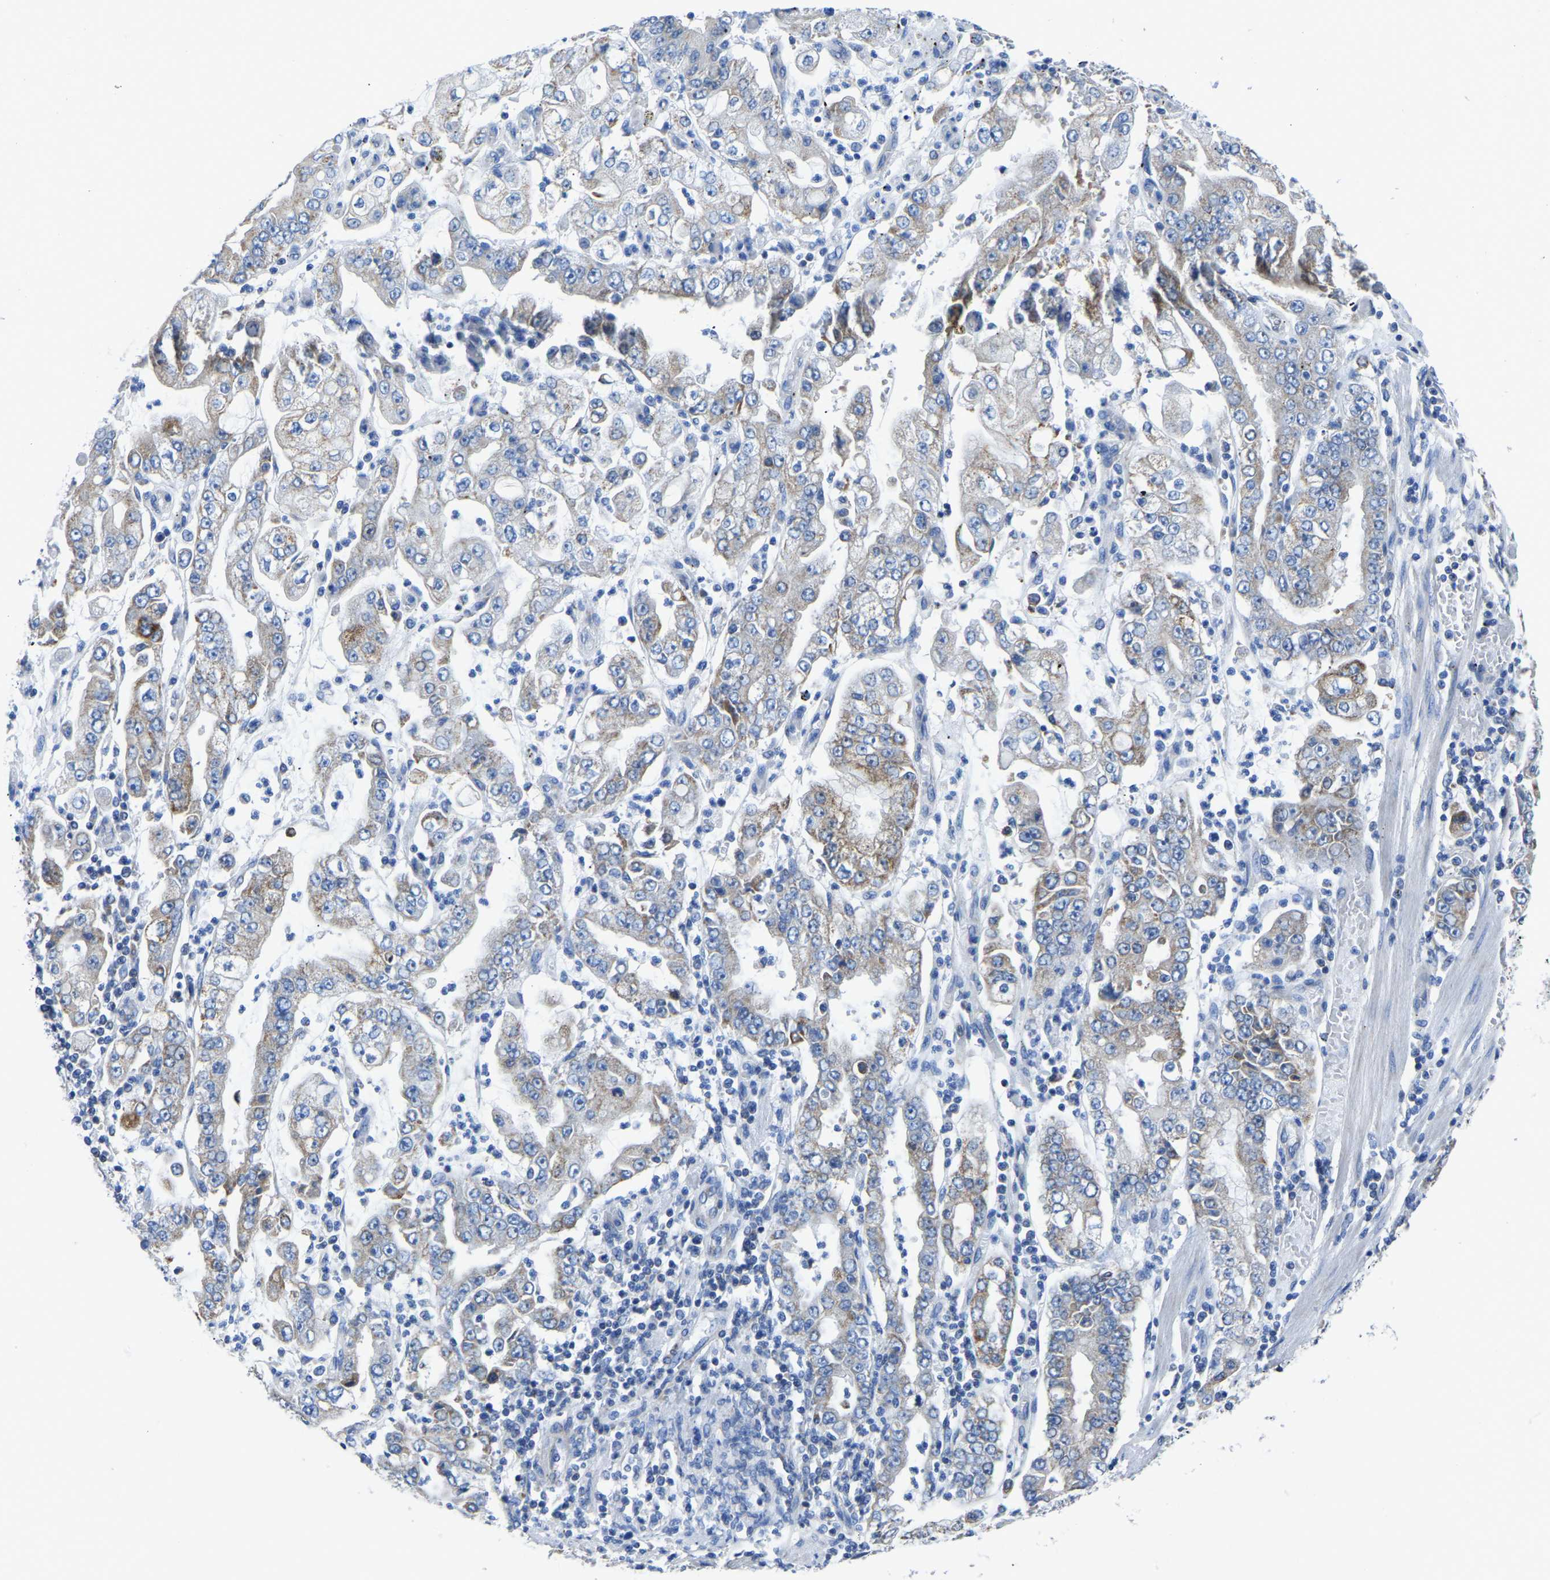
{"staining": {"intensity": "weak", "quantity": "25%-75%", "location": "cytoplasmic/membranous"}, "tissue": "stomach cancer", "cell_type": "Tumor cells", "image_type": "cancer", "snomed": [{"axis": "morphology", "description": "Adenocarcinoma, NOS"}, {"axis": "topography", "description": "Stomach"}], "caption": "Weak cytoplasmic/membranous staining for a protein is present in approximately 25%-75% of tumor cells of stomach adenocarcinoma using immunohistochemistry.", "gene": "ETFA", "patient": {"sex": "male", "age": 76}}